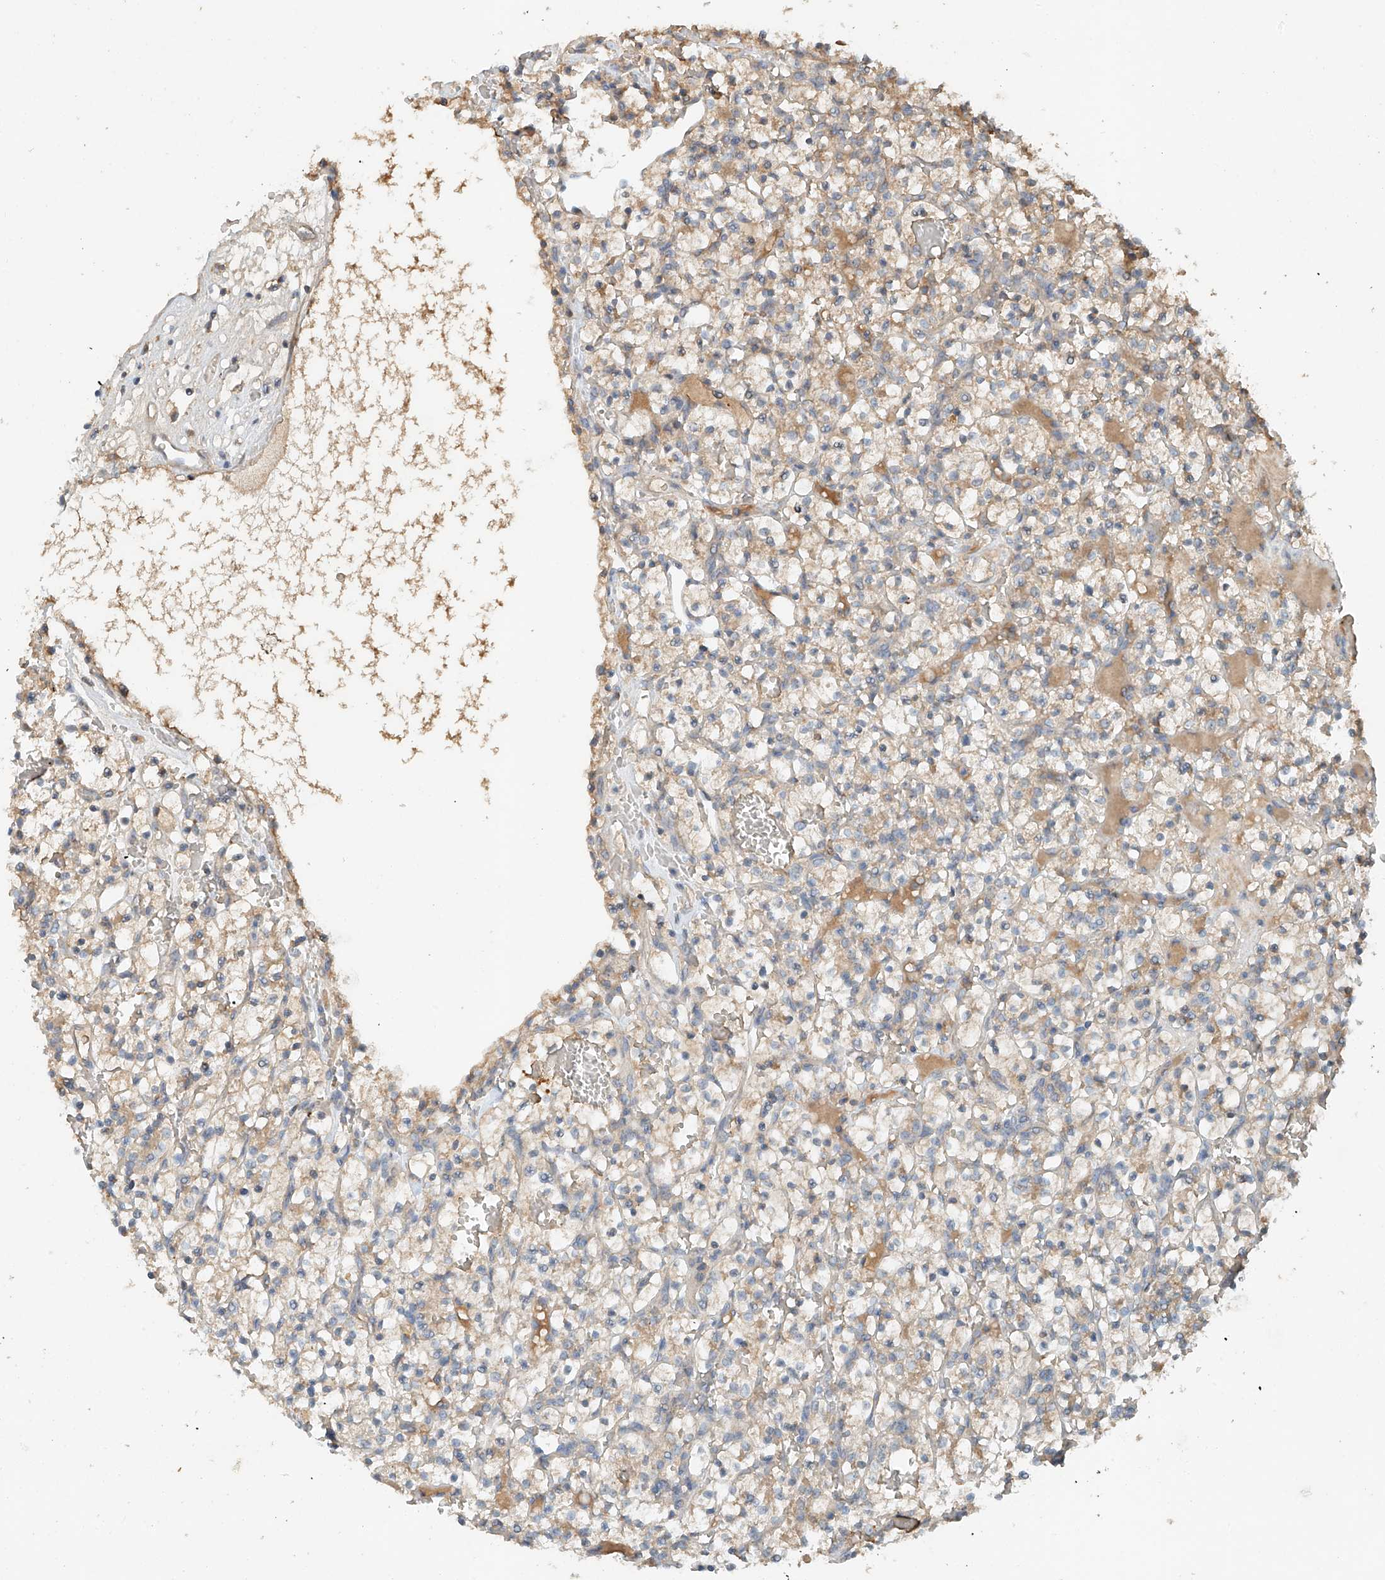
{"staining": {"intensity": "weak", "quantity": ">75%", "location": "cytoplasmic/membranous"}, "tissue": "renal cancer", "cell_type": "Tumor cells", "image_type": "cancer", "snomed": [{"axis": "morphology", "description": "Adenocarcinoma, NOS"}, {"axis": "topography", "description": "Kidney"}], "caption": "Immunohistochemistry of adenocarcinoma (renal) demonstrates low levels of weak cytoplasmic/membranous positivity in about >75% of tumor cells.", "gene": "GNB1L", "patient": {"sex": "female", "age": 57}}